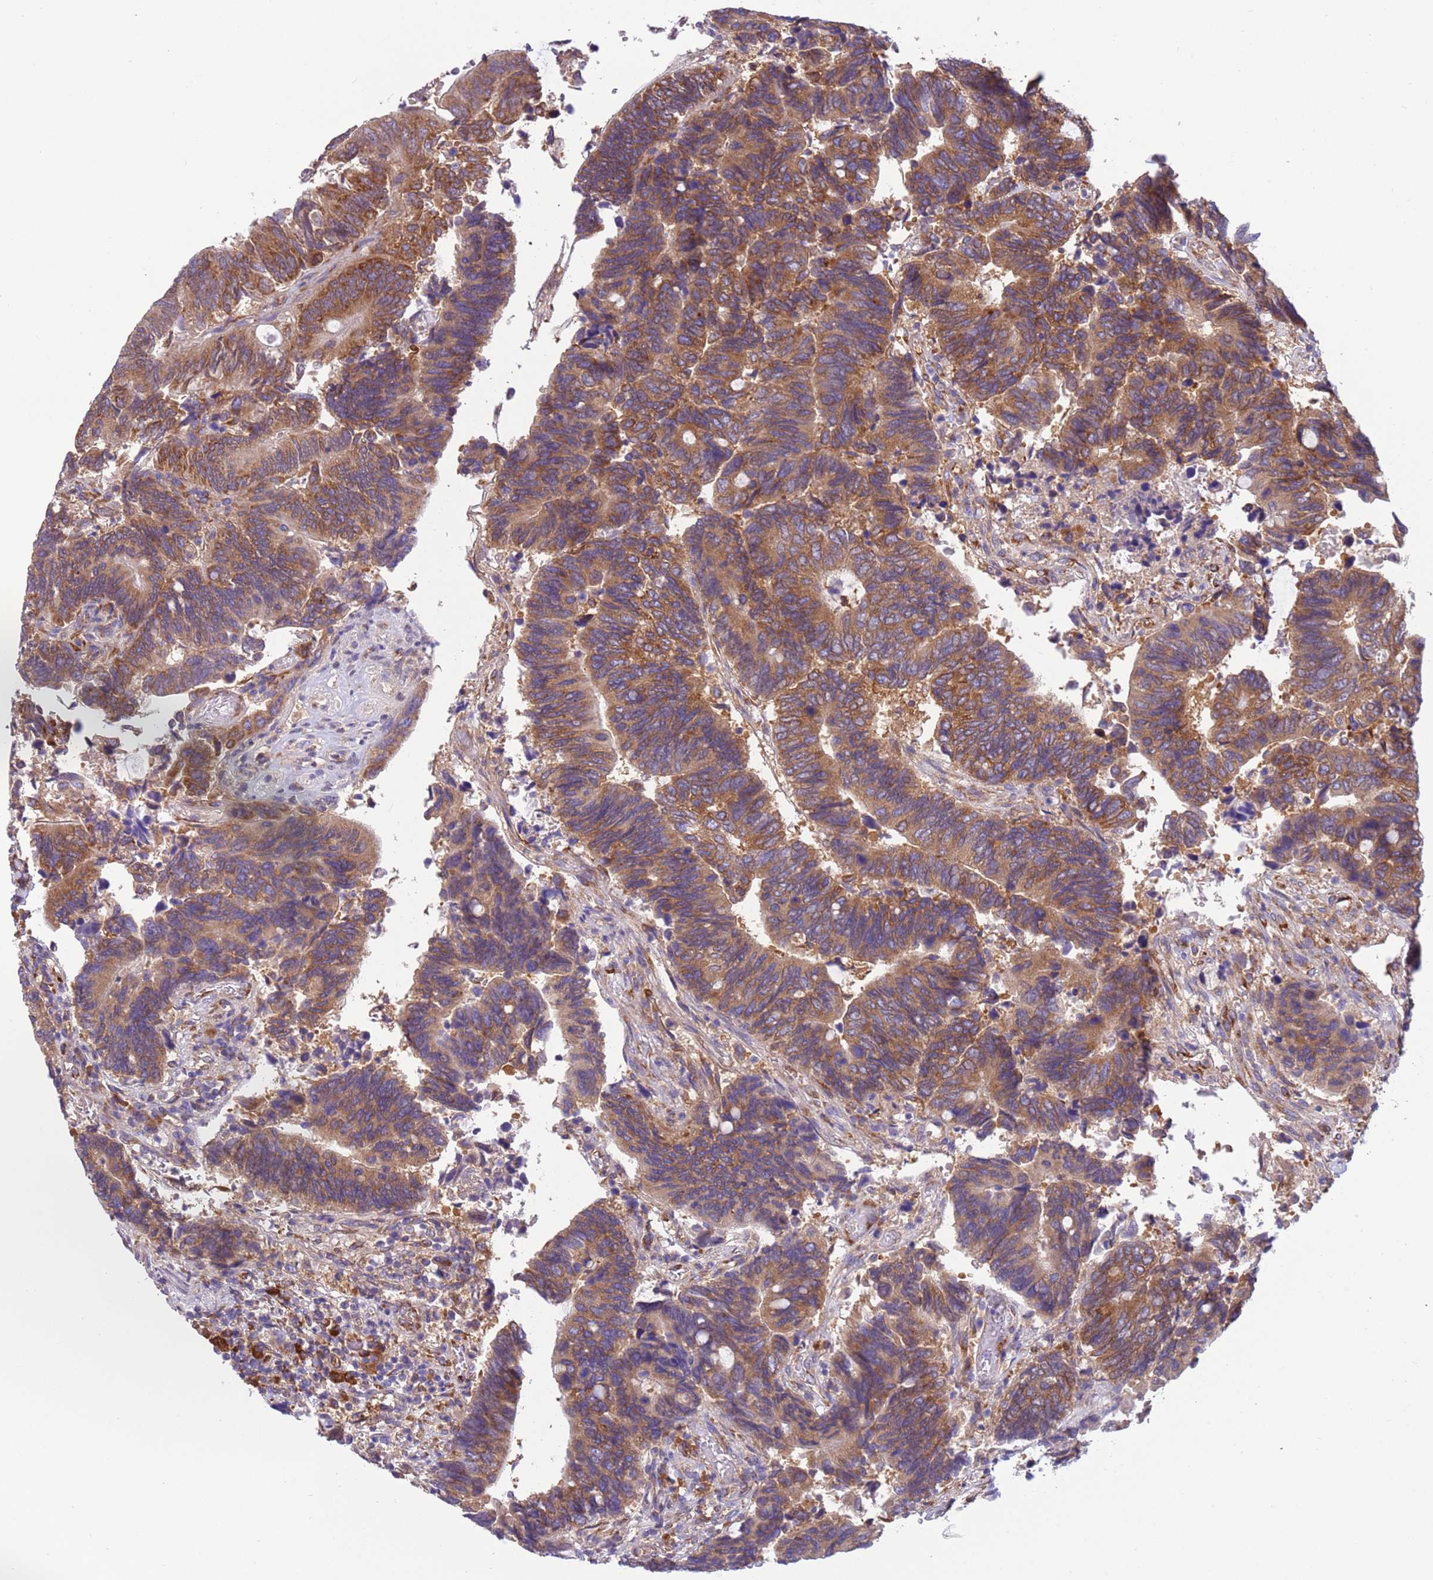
{"staining": {"intensity": "moderate", "quantity": ">75%", "location": "cytoplasmic/membranous"}, "tissue": "colorectal cancer", "cell_type": "Tumor cells", "image_type": "cancer", "snomed": [{"axis": "morphology", "description": "Adenocarcinoma, NOS"}, {"axis": "topography", "description": "Colon"}], "caption": "Colorectal adenocarcinoma stained with a brown dye exhibits moderate cytoplasmic/membranous positive positivity in about >75% of tumor cells.", "gene": "VARS1", "patient": {"sex": "male", "age": 87}}